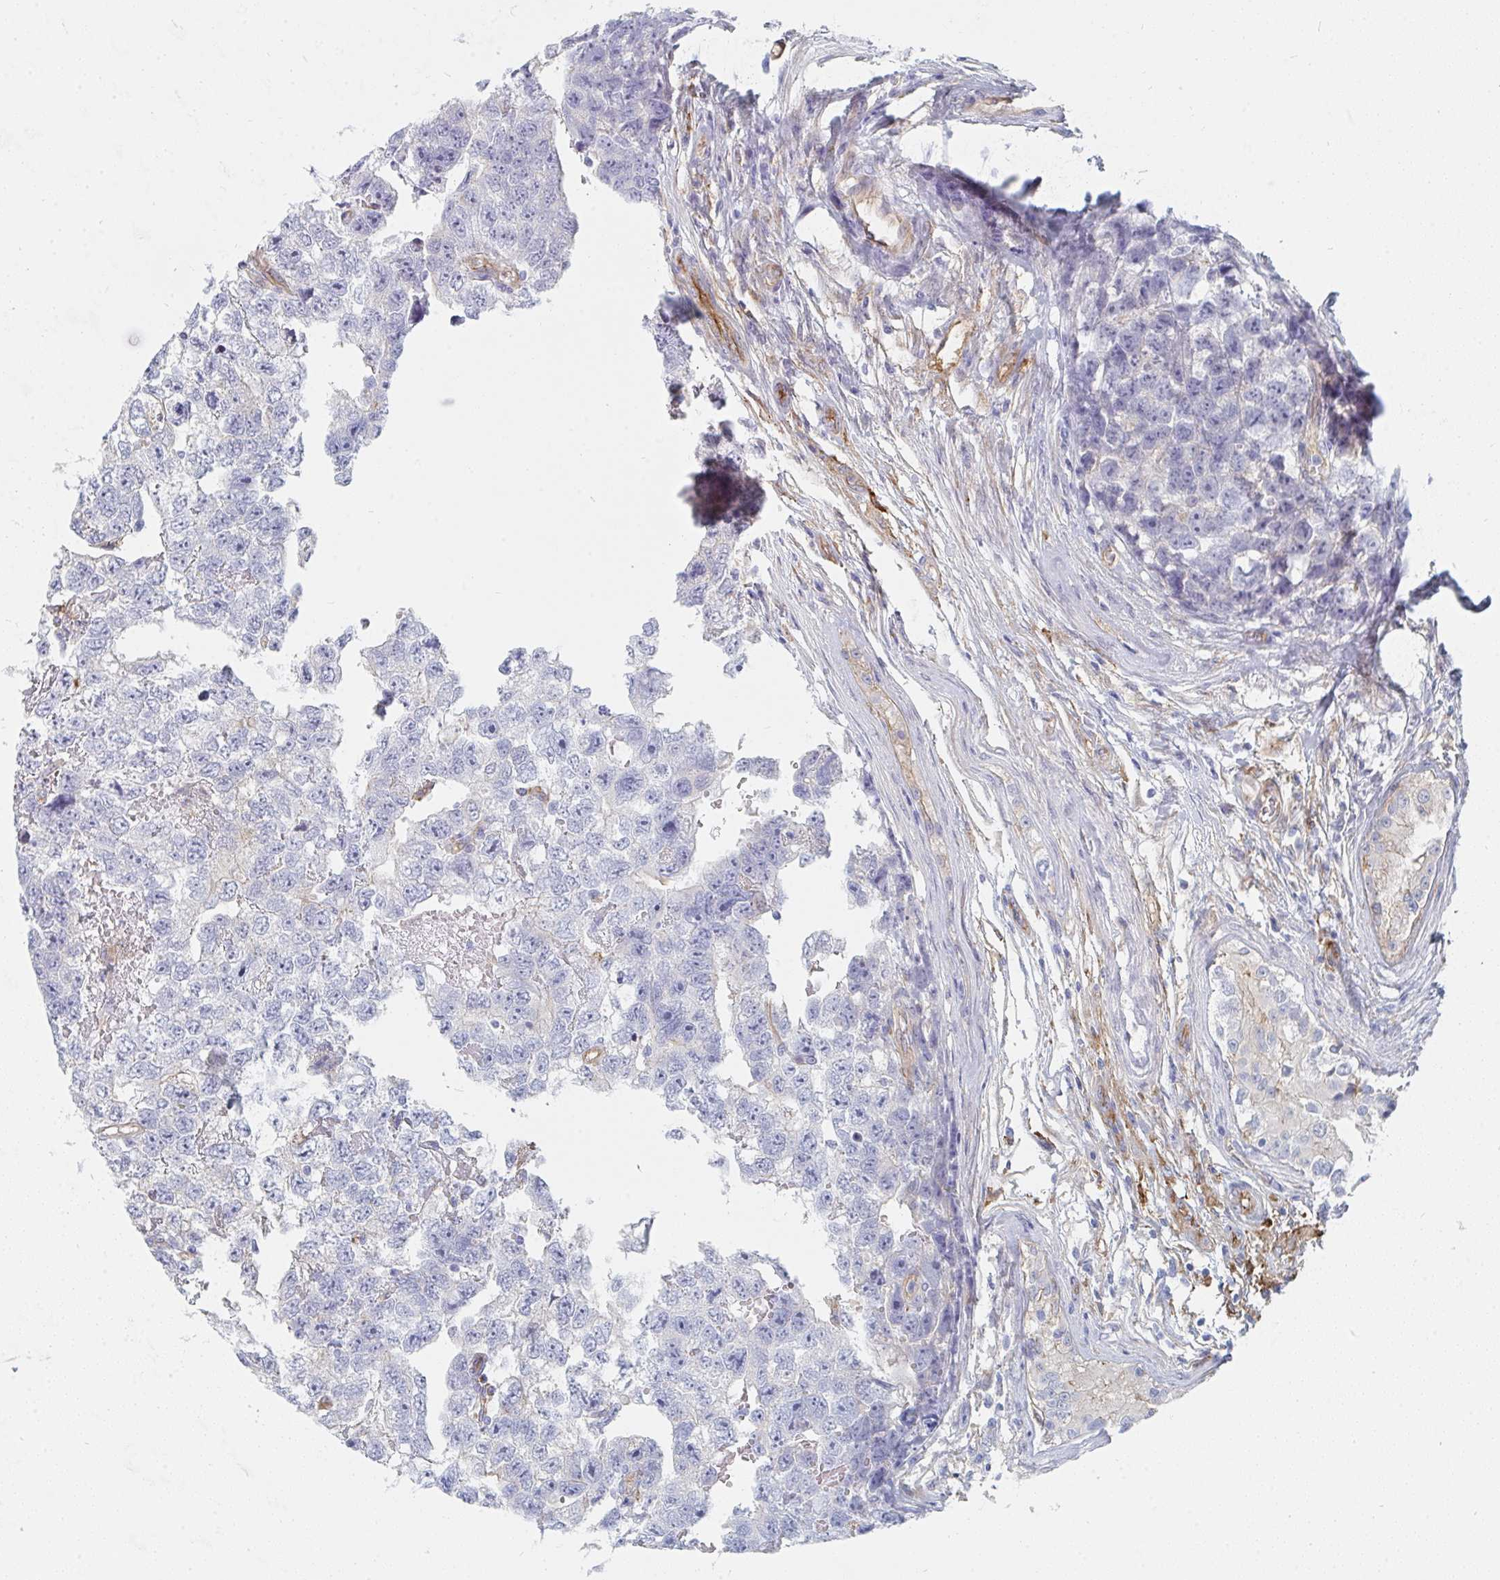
{"staining": {"intensity": "negative", "quantity": "none", "location": "none"}, "tissue": "testis cancer", "cell_type": "Tumor cells", "image_type": "cancer", "snomed": [{"axis": "morphology", "description": "Carcinoma, Embryonal, NOS"}, {"axis": "topography", "description": "Testis"}], "caption": "High magnification brightfield microscopy of embryonal carcinoma (testis) stained with DAB (3,3'-diaminobenzidine) (brown) and counterstained with hematoxylin (blue): tumor cells show no significant staining.", "gene": "DAB2", "patient": {"sex": "male", "age": 22}}